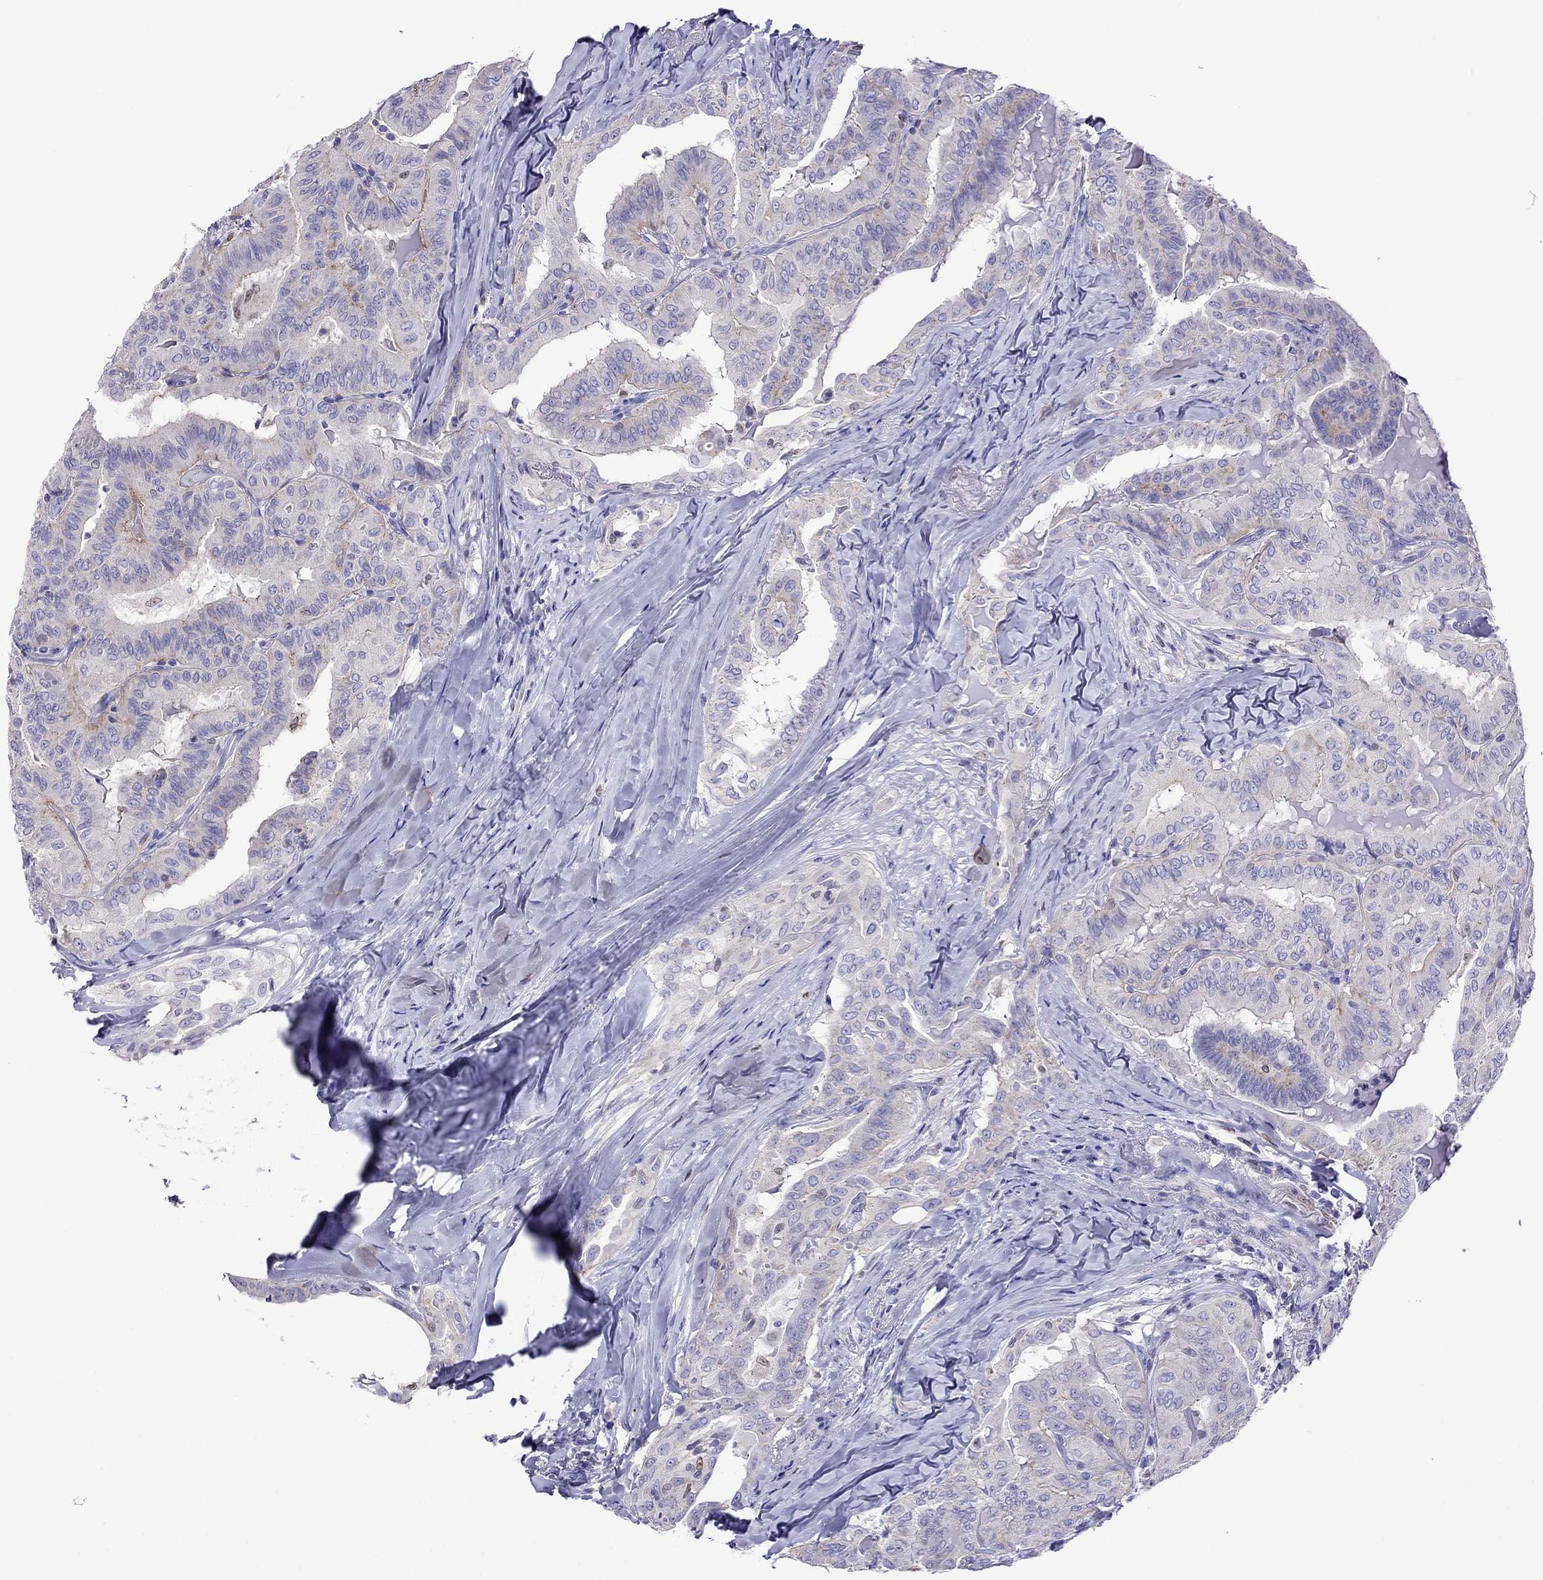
{"staining": {"intensity": "weak", "quantity": "<25%", "location": "cytoplasmic/membranous"}, "tissue": "thyroid cancer", "cell_type": "Tumor cells", "image_type": "cancer", "snomed": [{"axis": "morphology", "description": "Papillary adenocarcinoma, NOS"}, {"axis": "topography", "description": "Thyroid gland"}], "caption": "DAB (3,3'-diaminobenzidine) immunohistochemical staining of thyroid cancer (papillary adenocarcinoma) displays no significant staining in tumor cells.", "gene": "MPZ", "patient": {"sex": "female", "age": 68}}